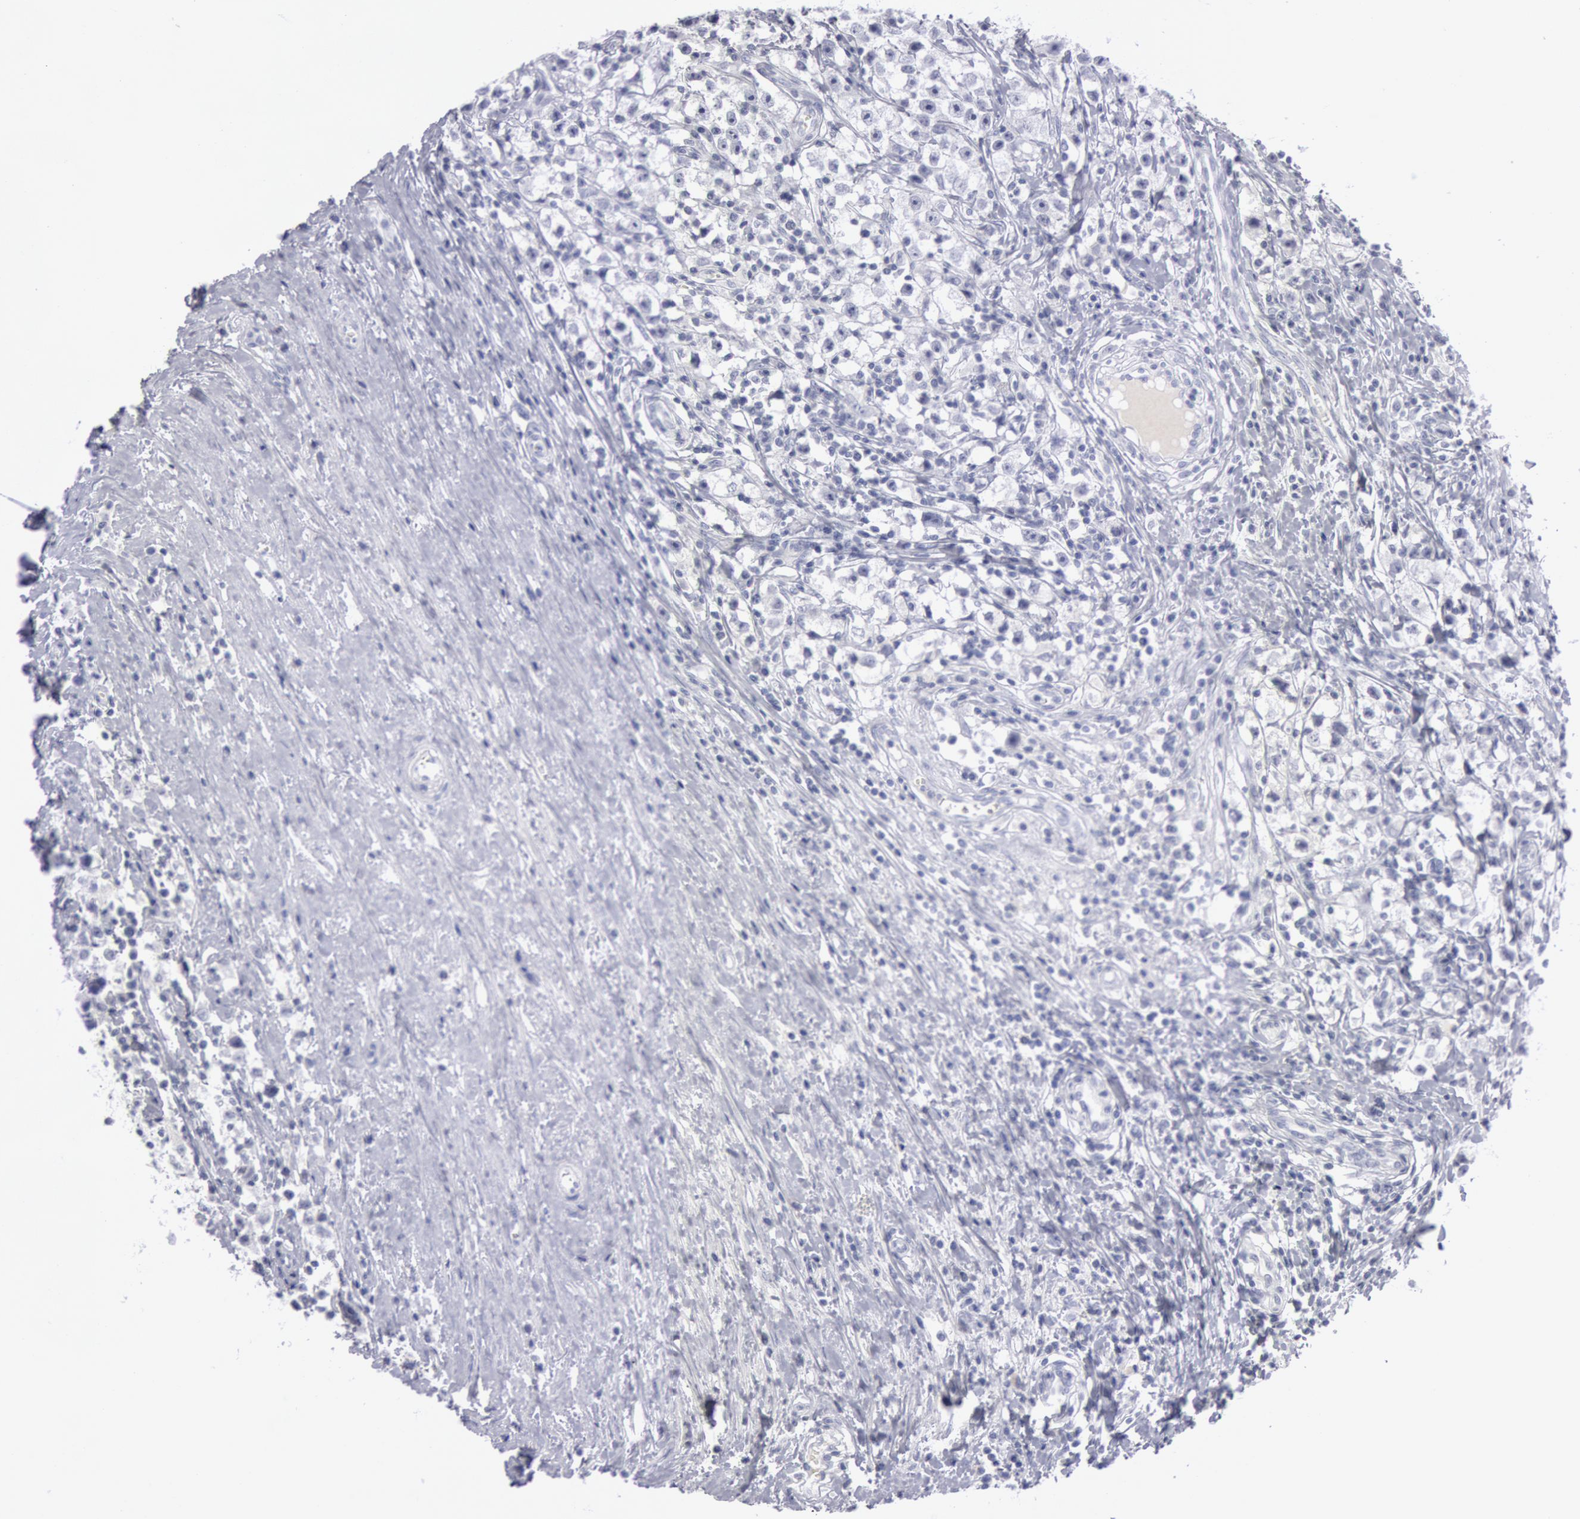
{"staining": {"intensity": "negative", "quantity": "none", "location": "none"}, "tissue": "testis cancer", "cell_type": "Tumor cells", "image_type": "cancer", "snomed": [{"axis": "morphology", "description": "Seminoma, NOS"}, {"axis": "topography", "description": "Testis"}], "caption": "IHC of testis cancer demonstrates no expression in tumor cells.", "gene": "KRT16", "patient": {"sex": "male", "age": 35}}